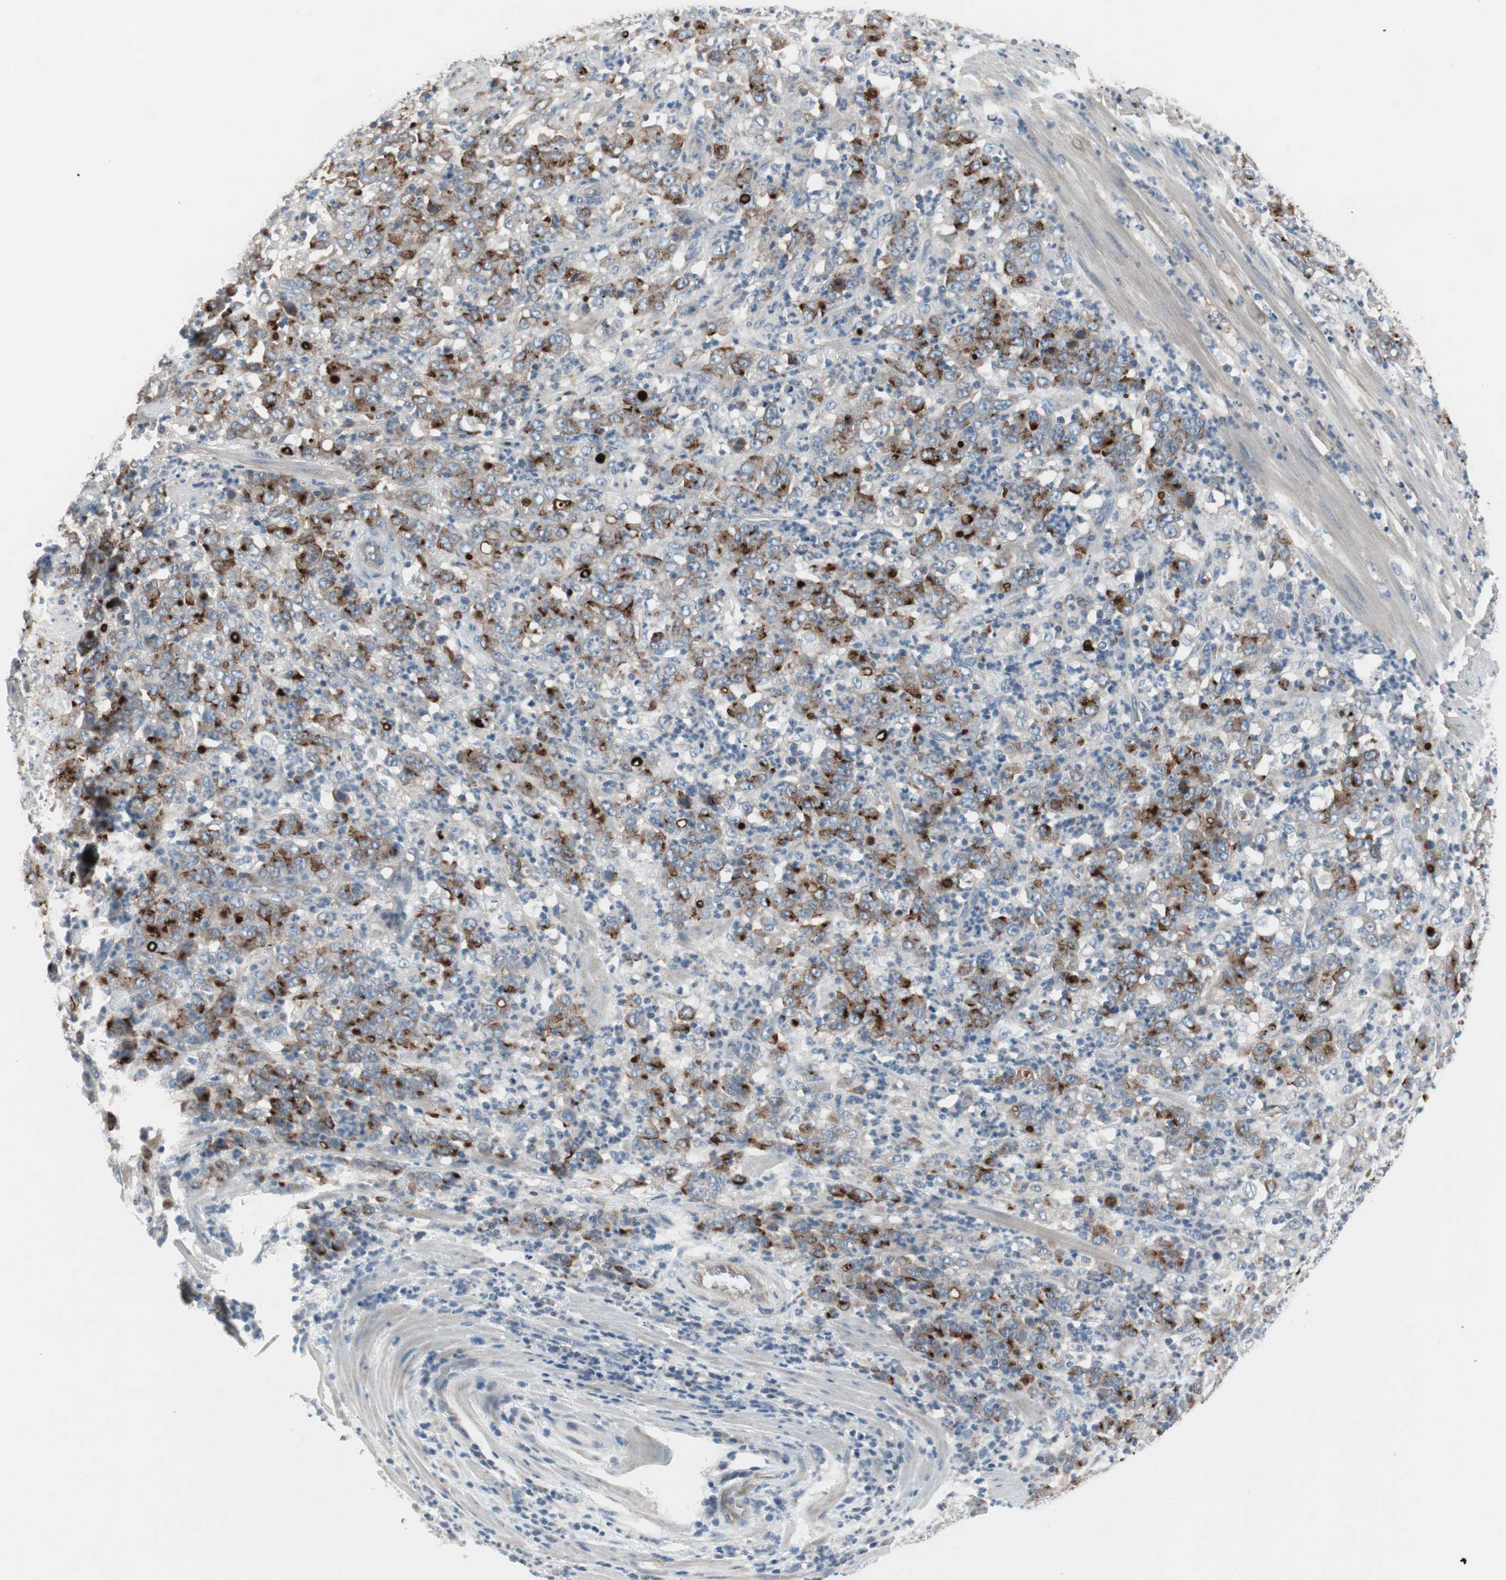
{"staining": {"intensity": "strong", "quantity": "25%-75%", "location": "cytoplasmic/membranous"}, "tissue": "stomach cancer", "cell_type": "Tumor cells", "image_type": "cancer", "snomed": [{"axis": "morphology", "description": "Adenocarcinoma, NOS"}, {"axis": "topography", "description": "Stomach, lower"}], "caption": "A brown stain shows strong cytoplasmic/membranous expression of a protein in human stomach cancer (adenocarcinoma) tumor cells.", "gene": "PIGR", "patient": {"sex": "female", "age": 71}}